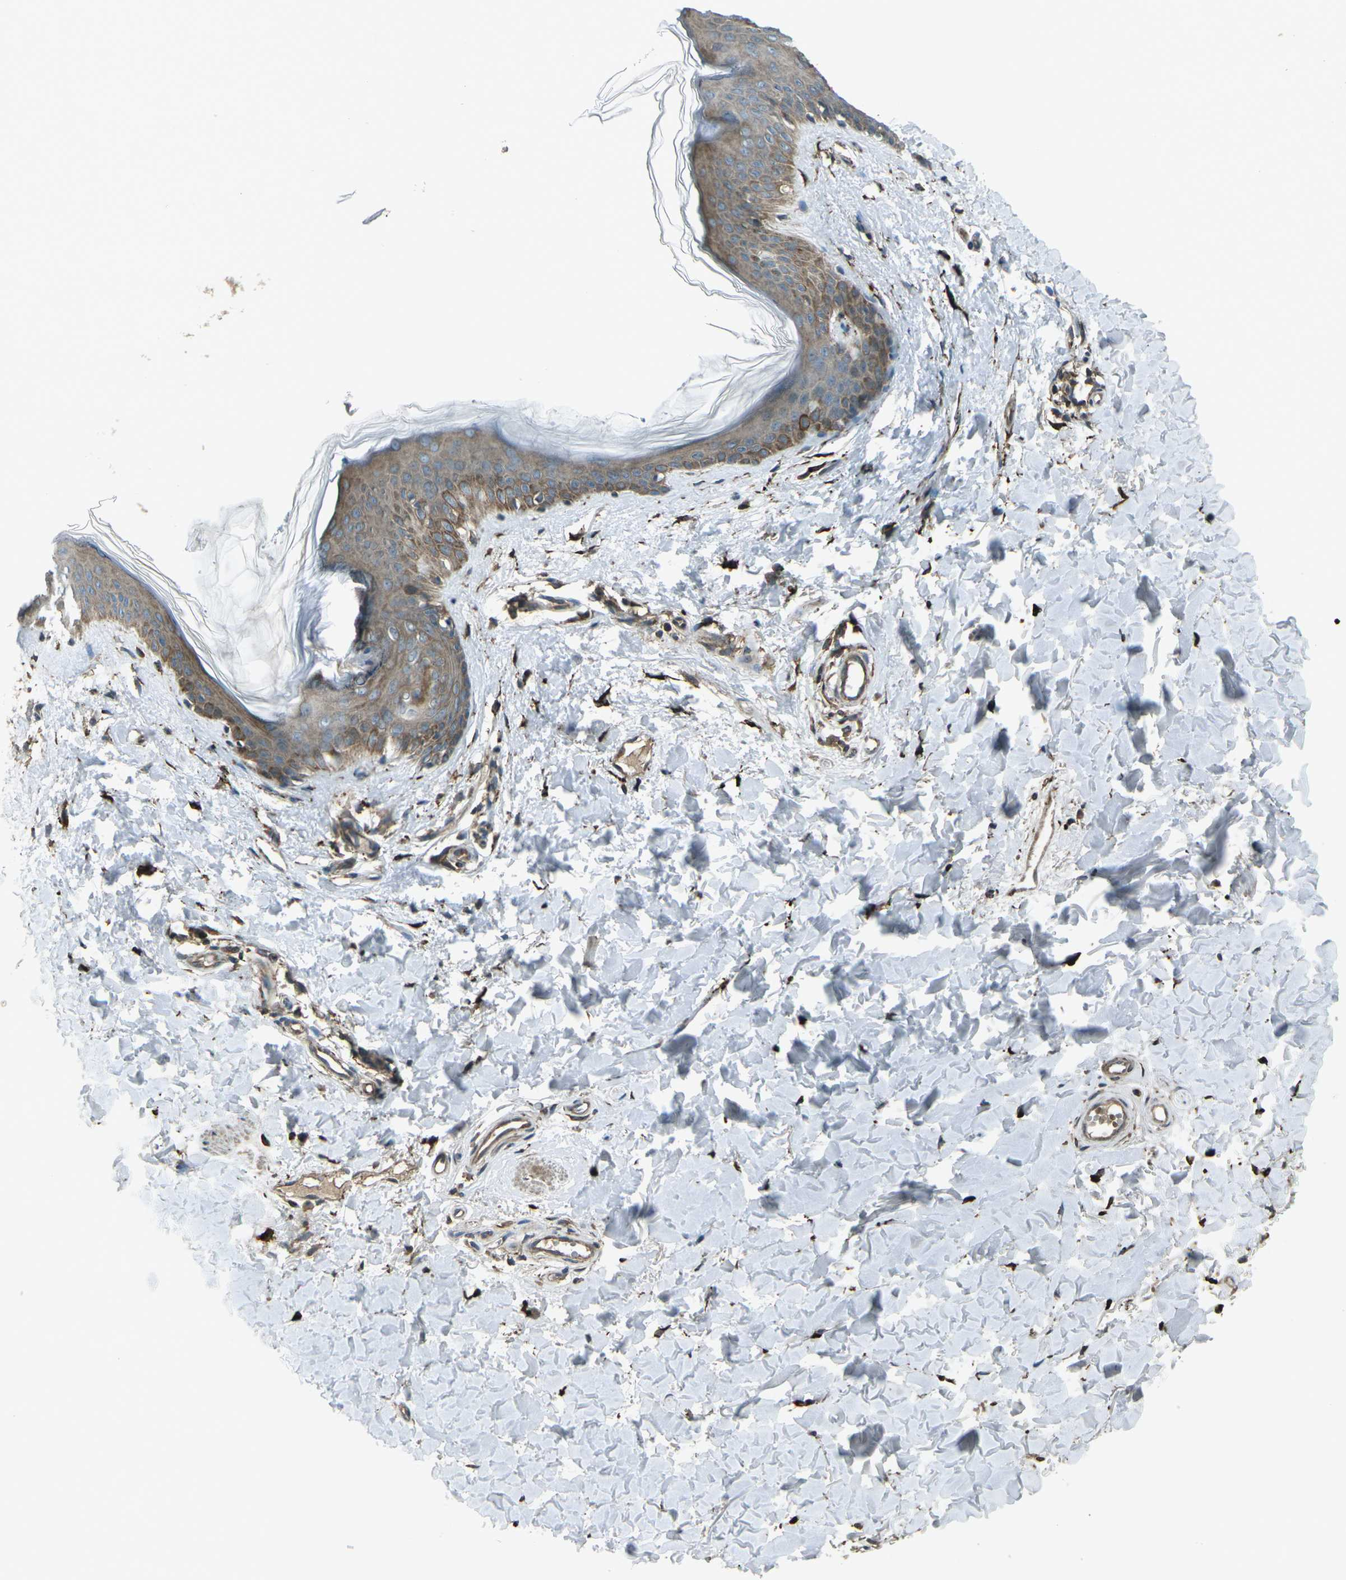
{"staining": {"intensity": "strong", "quantity": ">75%", "location": "cytoplasmic/membranous"}, "tissue": "skin", "cell_type": "Fibroblasts", "image_type": "normal", "snomed": [{"axis": "morphology", "description": "Normal tissue, NOS"}, {"axis": "topography", "description": "Skin"}], "caption": "DAB (3,3'-diaminobenzidine) immunohistochemical staining of unremarkable human skin exhibits strong cytoplasmic/membranous protein staining in approximately >75% of fibroblasts. The protein of interest is stained brown, and the nuclei are stained in blue (DAB IHC with brightfield microscopy, high magnification).", "gene": "LSMEM1", "patient": {"sex": "female", "age": 41}}